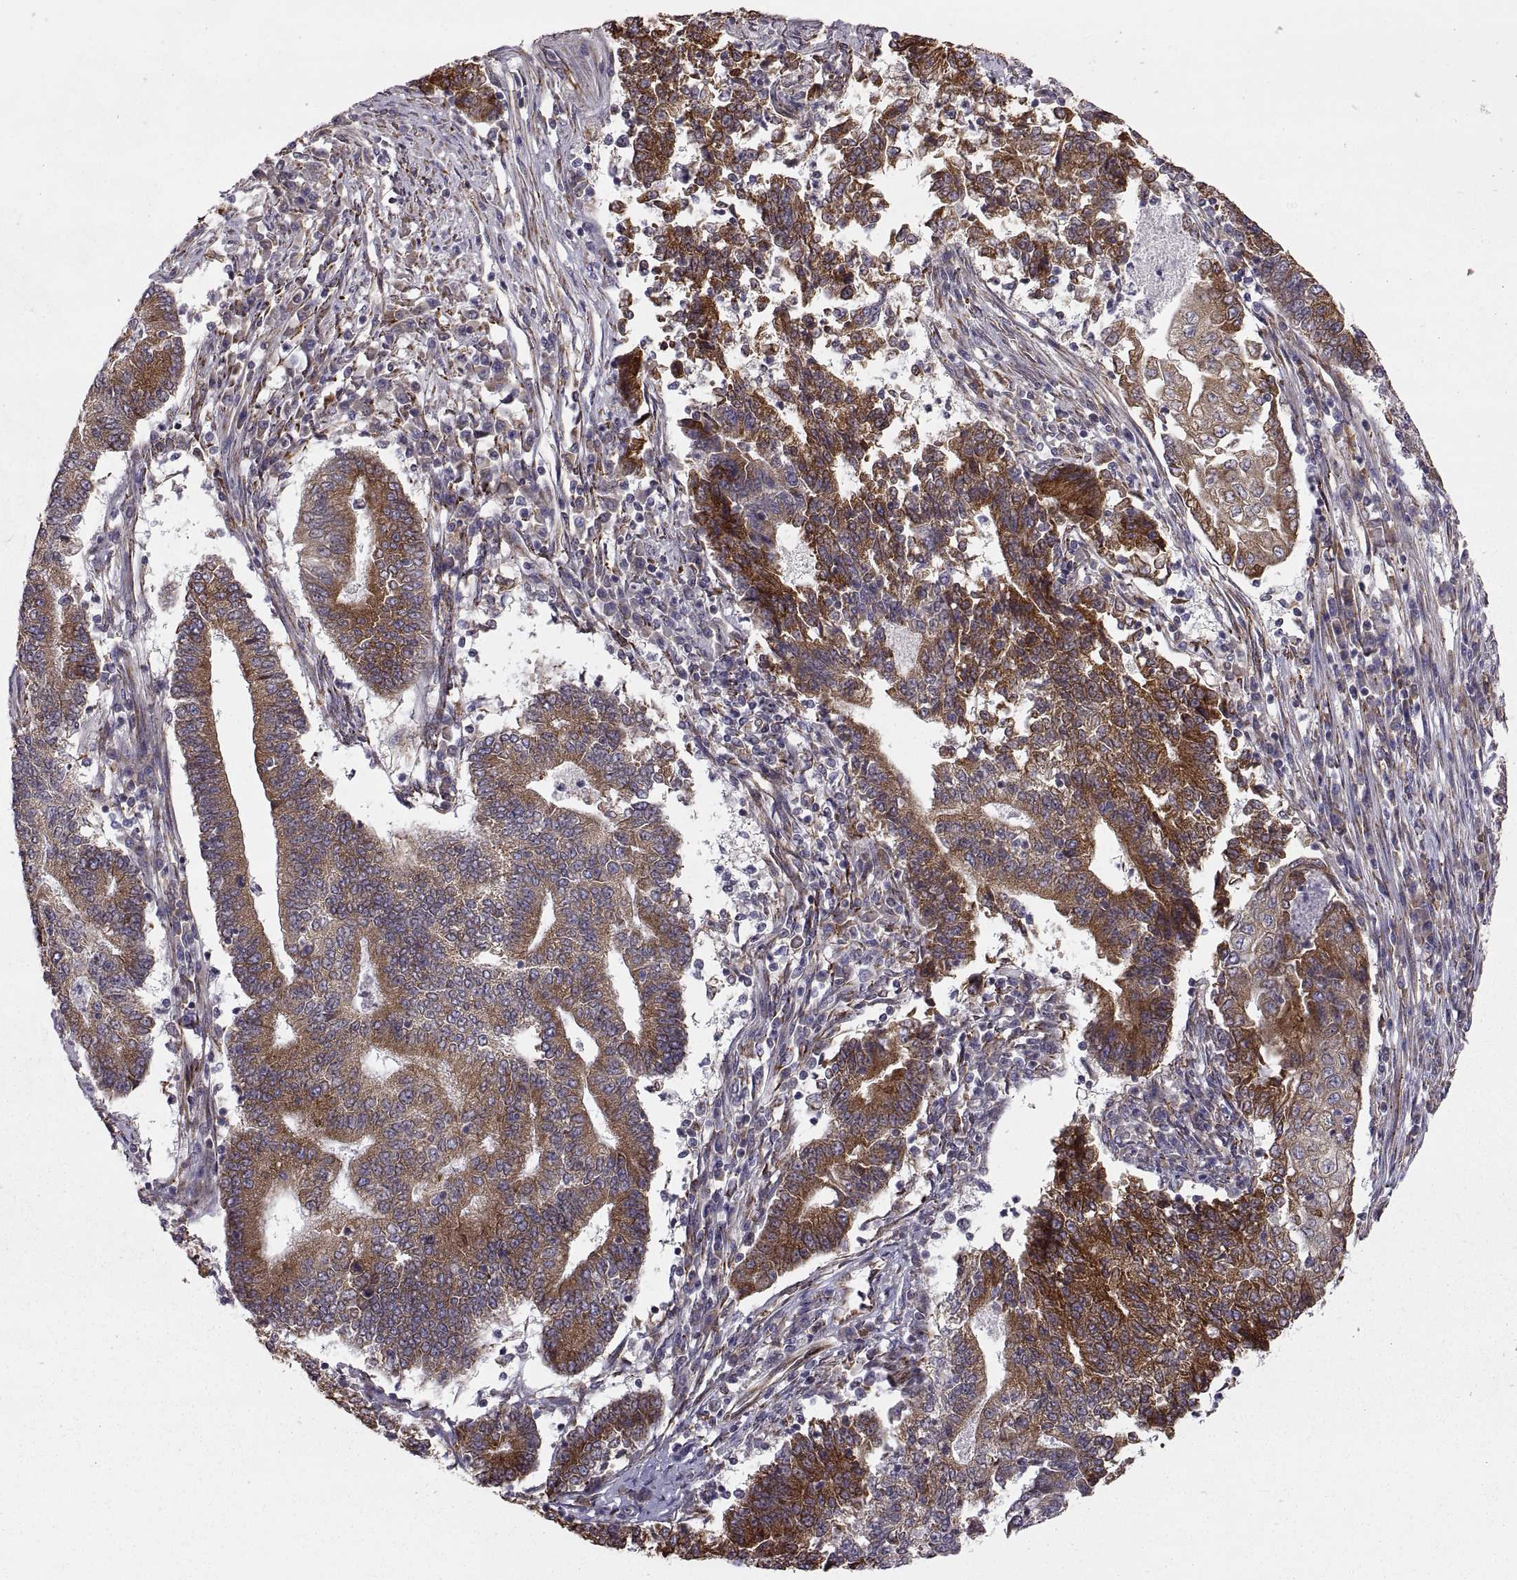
{"staining": {"intensity": "strong", "quantity": ">75%", "location": "cytoplasmic/membranous"}, "tissue": "endometrial cancer", "cell_type": "Tumor cells", "image_type": "cancer", "snomed": [{"axis": "morphology", "description": "Adenocarcinoma, NOS"}, {"axis": "topography", "description": "Uterus"}, {"axis": "topography", "description": "Endometrium"}], "caption": "About >75% of tumor cells in endometrial cancer (adenocarcinoma) demonstrate strong cytoplasmic/membranous protein positivity as visualized by brown immunohistochemical staining.", "gene": "PLEKHB2", "patient": {"sex": "female", "age": 54}}